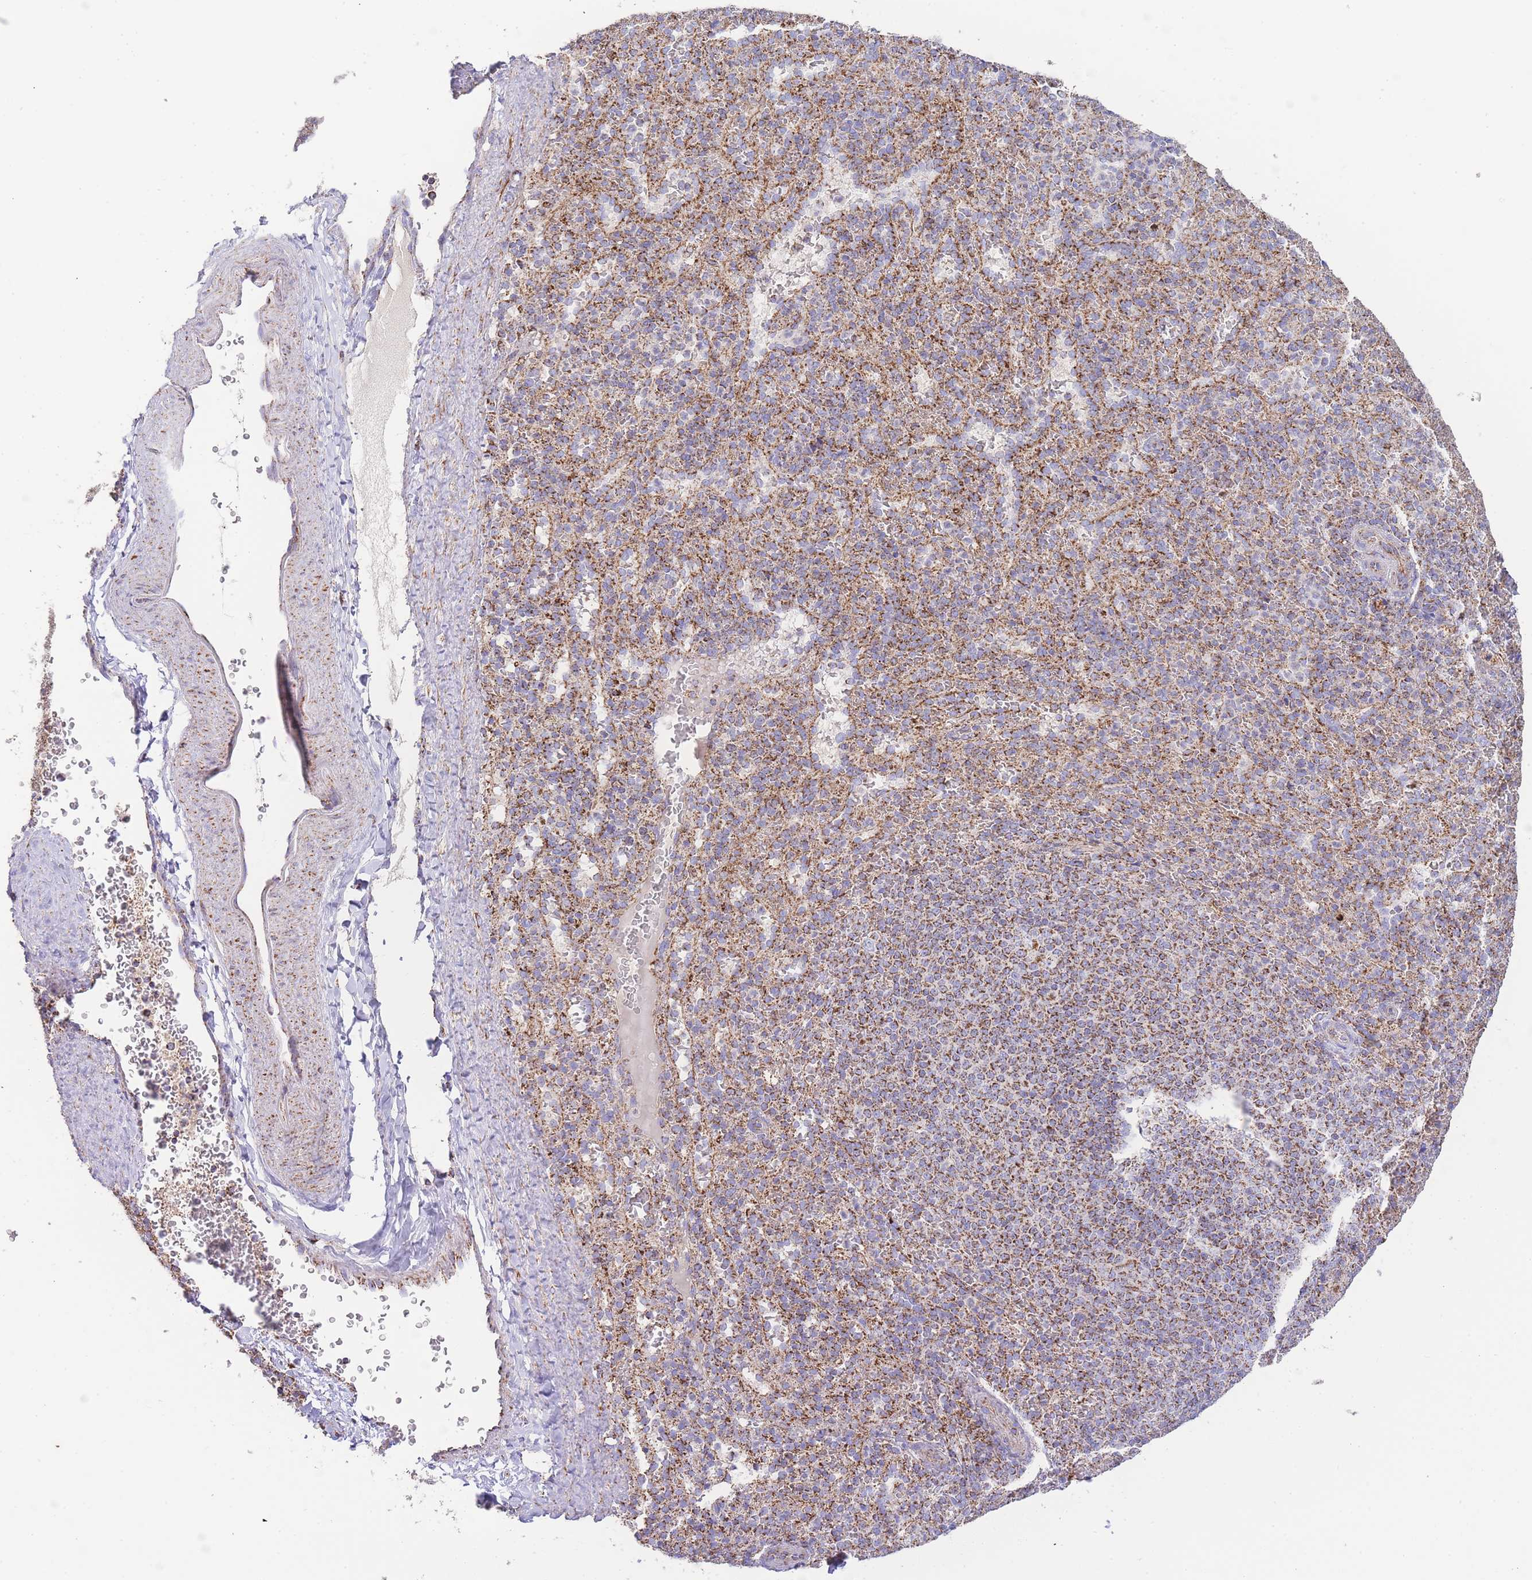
{"staining": {"intensity": "moderate", "quantity": ">75%", "location": "cytoplasmic/membranous"}, "tissue": "spleen", "cell_type": "Cells in red pulp", "image_type": "normal", "snomed": [{"axis": "morphology", "description": "Normal tissue, NOS"}, {"axis": "topography", "description": "Spleen"}], "caption": "Human spleen stained with a brown dye shows moderate cytoplasmic/membranous positive staining in about >75% of cells in red pulp.", "gene": "GSTM1", "patient": {"sex": "female", "age": 21}}